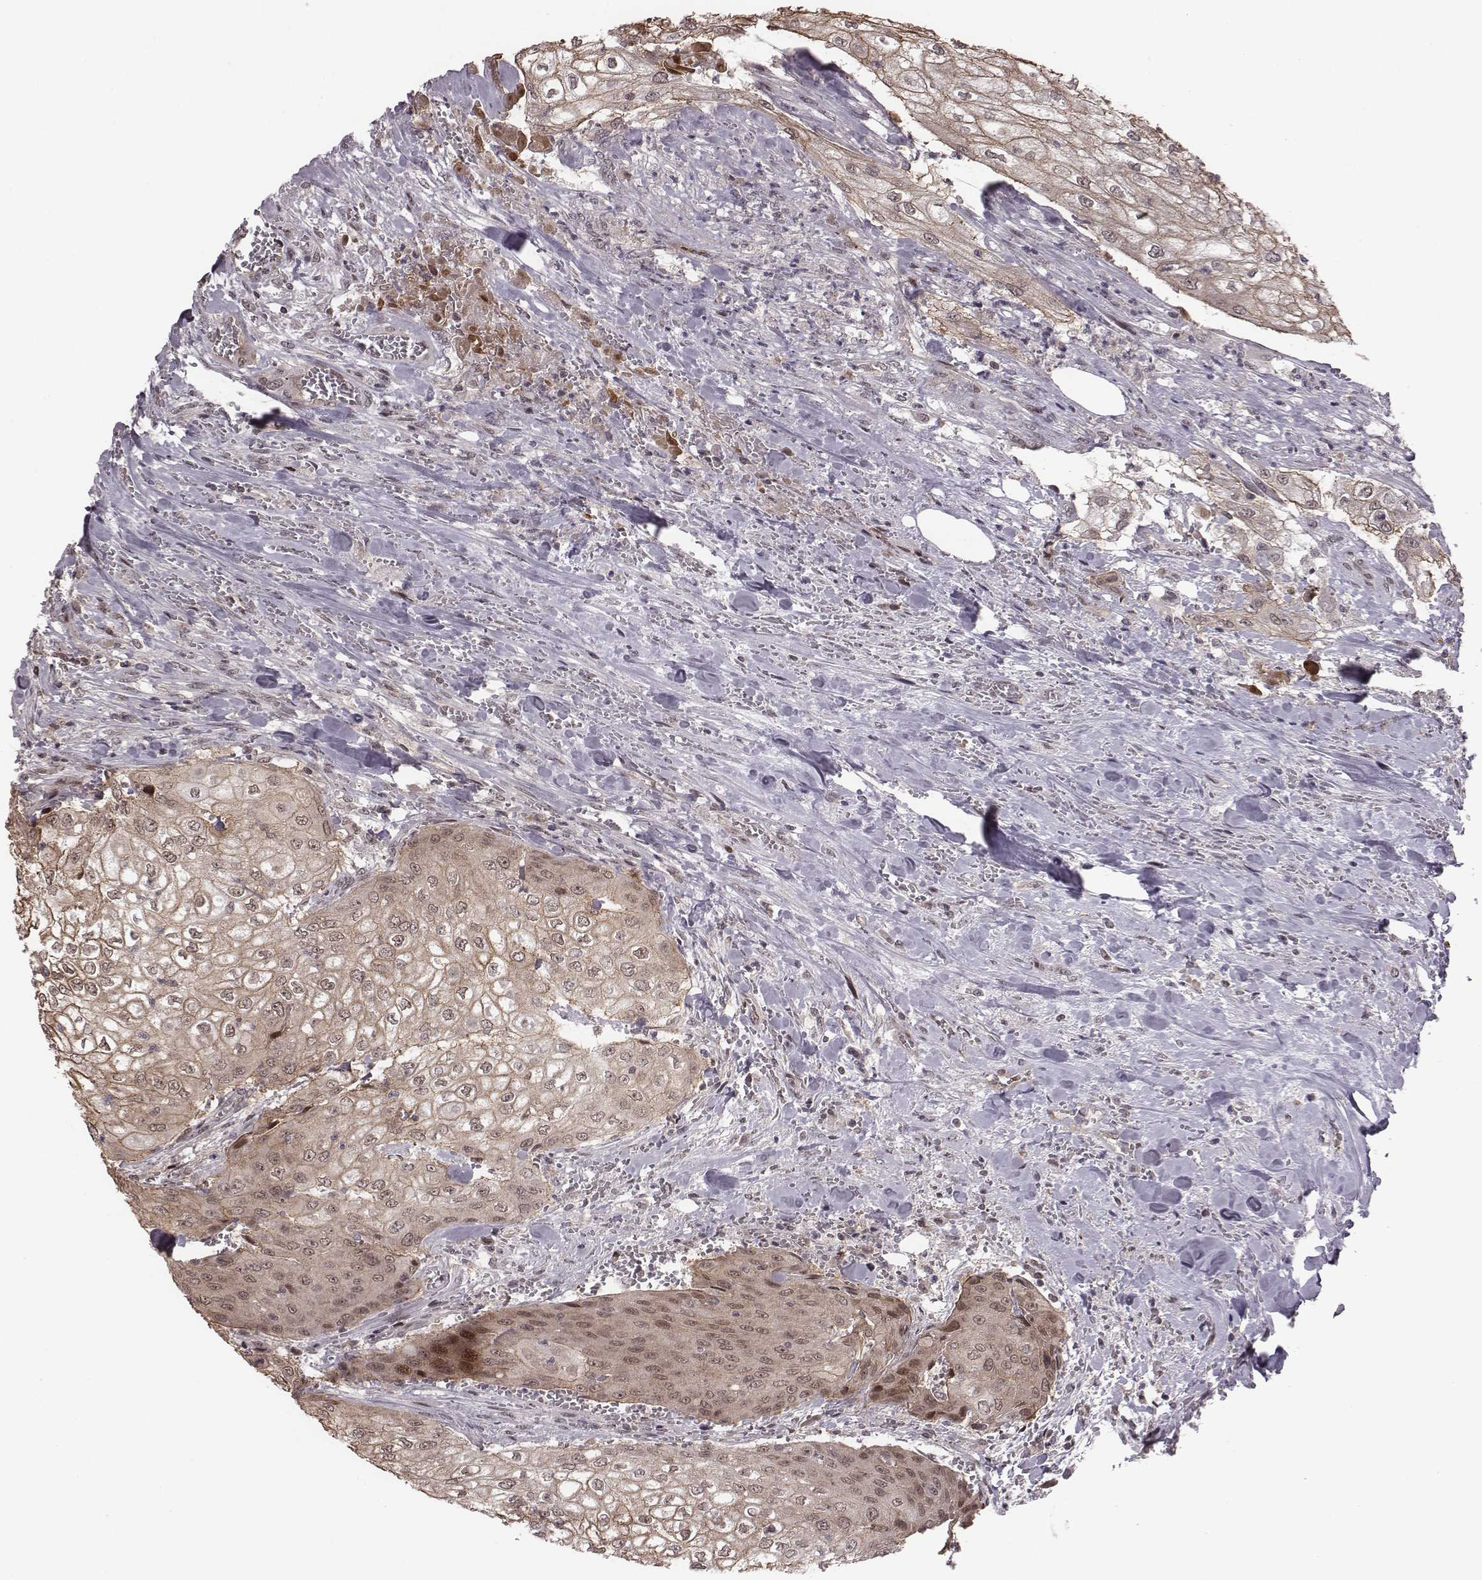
{"staining": {"intensity": "weak", "quantity": ">75%", "location": "cytoplasmic/membranous,nuclear"}, "tissue": "urothelial cancer", "cell_type": "Tumor cells", "image_type": "cancer", "snomed": [{"axis": "morphology", "description": "Urothelial carcinoma, High grade"}, {"axis": "topography", "description": "Urinary bladder"}], "caption": "Immunohistochemistry (IHC) micrograph of human high-grade urothelial carcinoma stained for a protein (brown), which displays low levels of weak cytoplasmic/membranous and nuclear staining in approximately >75% of tumor cells.", "gene": "RPL3", "patient": {"sex": "male", "age": 62}}